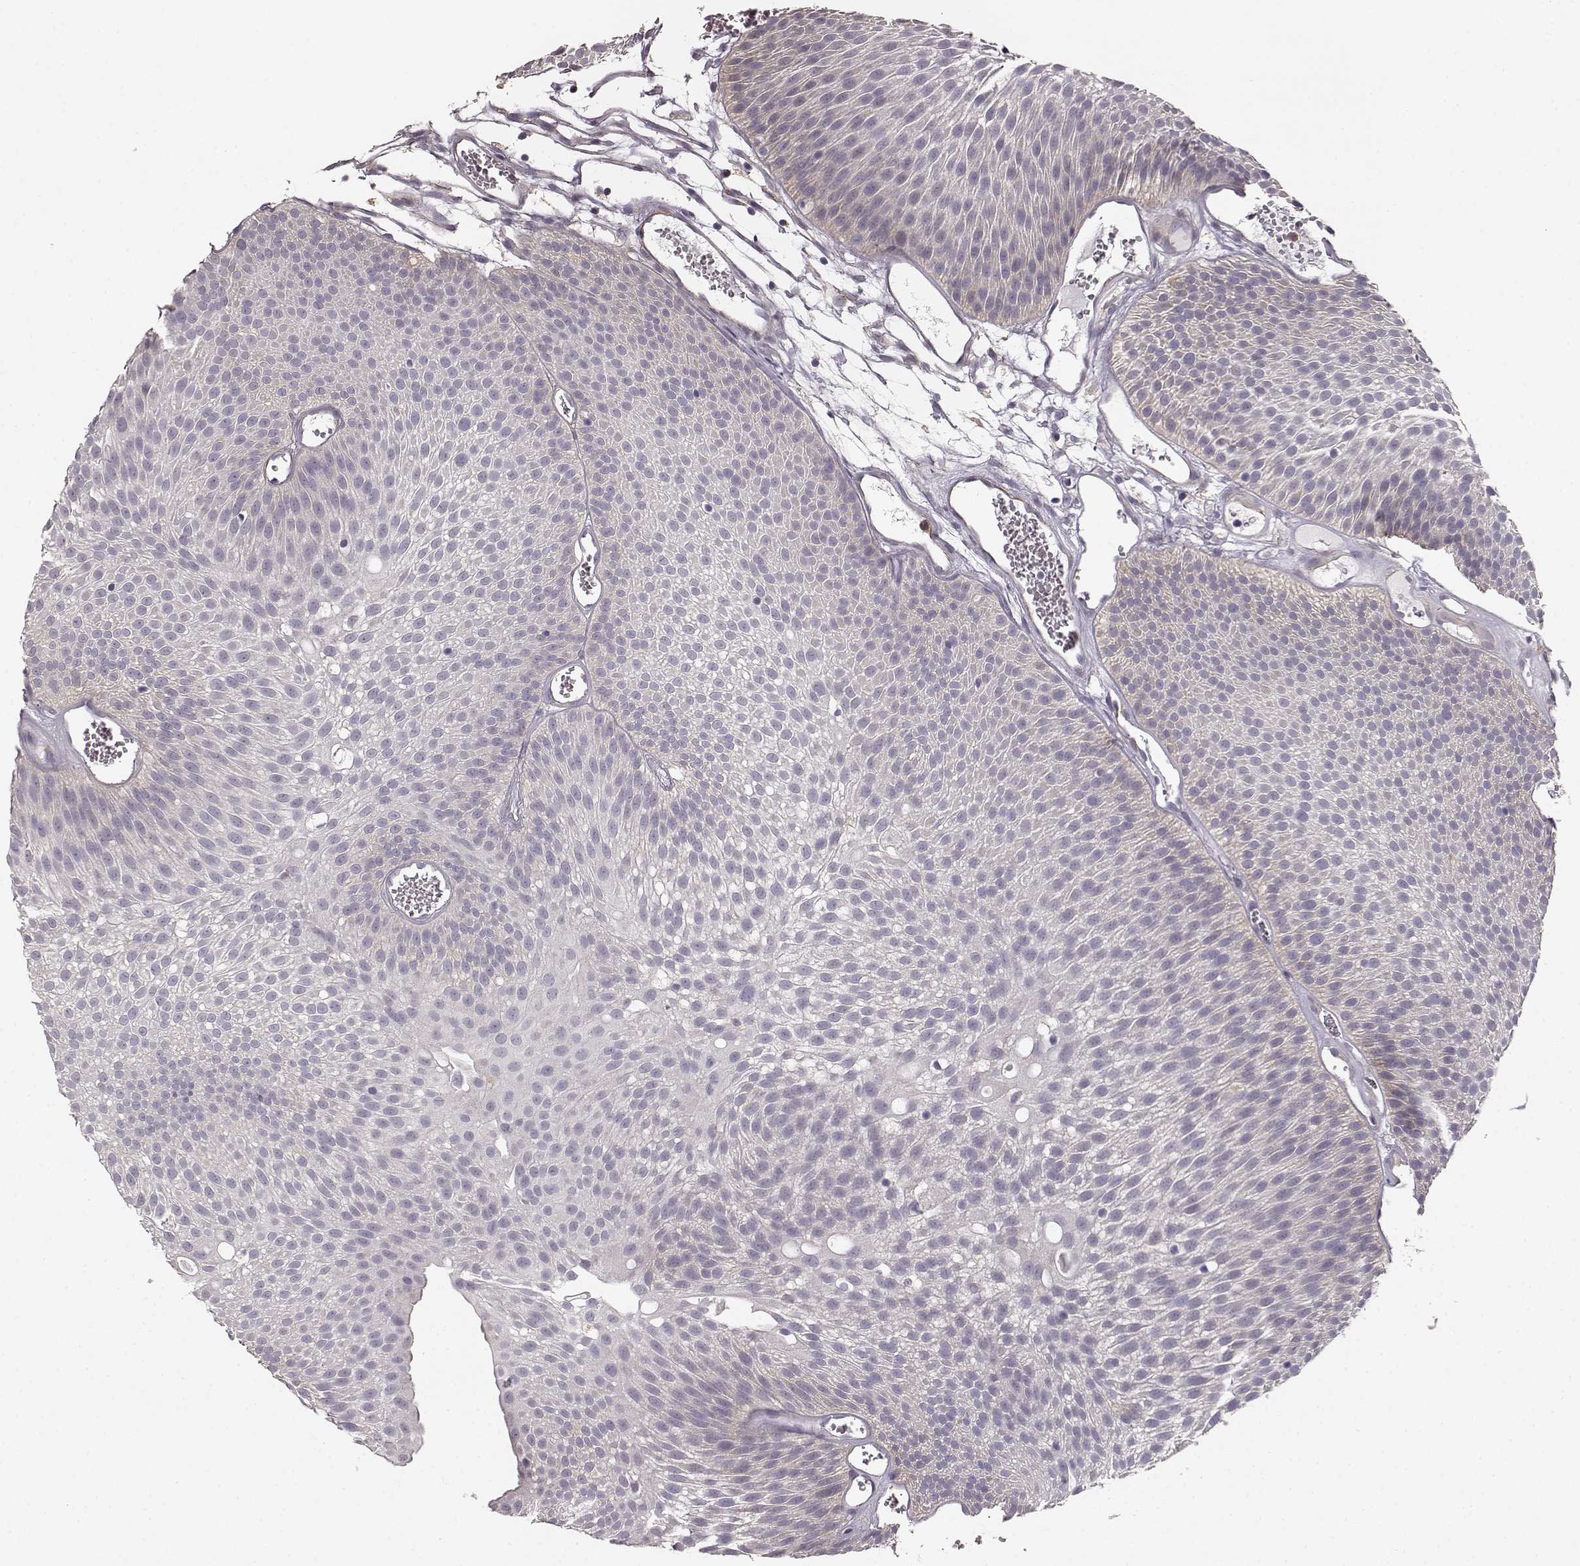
{"staining": {"intensity": "negative", "quantity": "none", "location": "none"}, "tissue": "urothelial cancer", "cell_type": "Tumor cells", "image_type": "cancer", "snomed": [{"axis": "morphology", "description": "Urothelial carcinoma, Low grade"}, {"axis": "topography", "description": "Urinary bladder"}], "caption": "Tumor cells are negative for brown protein staining in urothelial cancer.", "gene": "GPR50", "patient": {"sex": "male", "age": 52}}